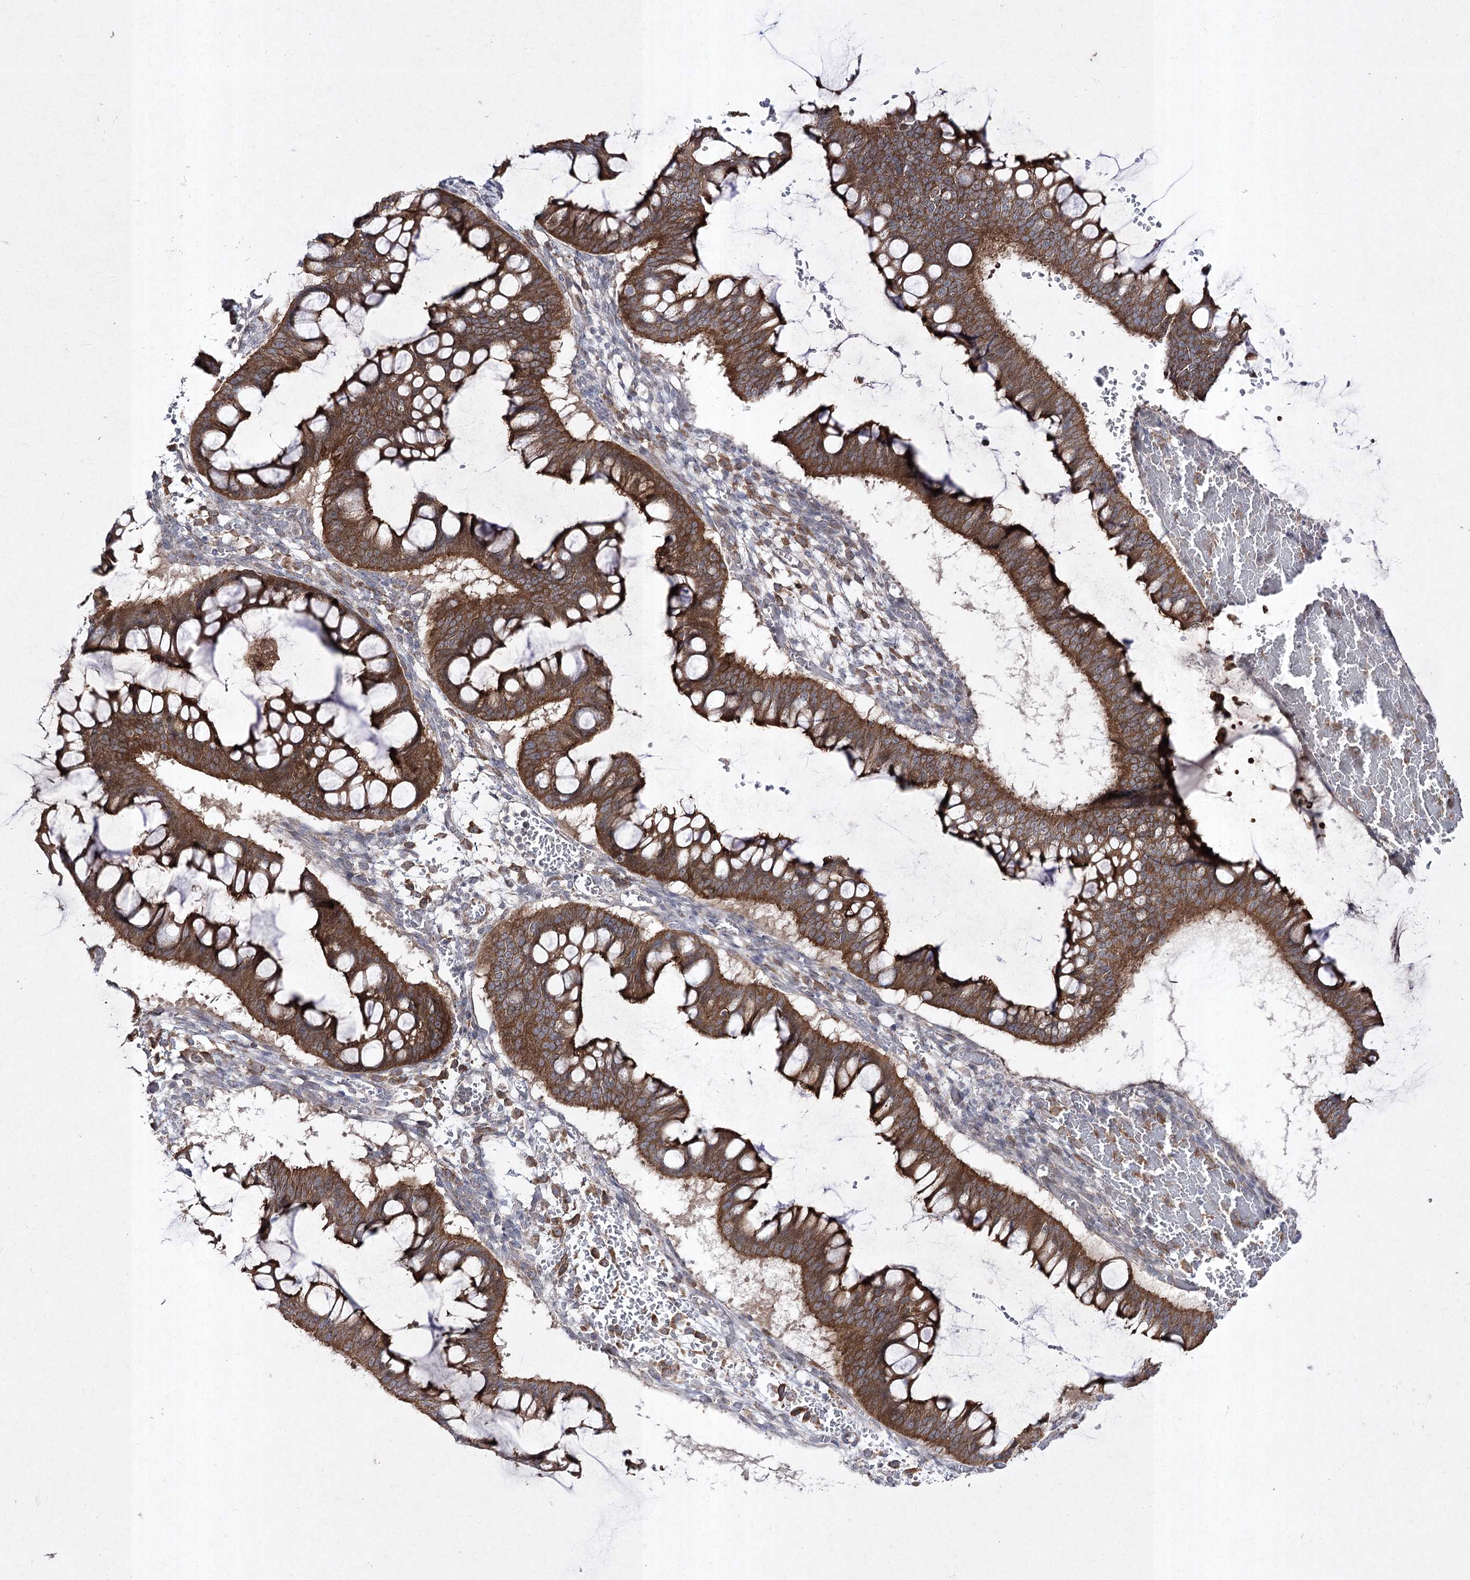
{"staining": {"intensity": "strong", "quantity": ">75%", "location": "cytoplasmic/membranous"}, "tissue": "ovarian cancer", "cell_type": "Tumor cells", "image_type": "cancer", "snomed": [{"axis": "morphology", "description": "Cystadenocarcinoma, mucinous, NOS"}, {"axis": "topography", "description": "Ovary"}], "caption": "Tumor cells reveal high levels of strong cytoplasmic/membranous staining in about >75% of cells in human ovarian cancer.", "gene": "FANCL", "patient": {"sex": "female", "age": 73}}